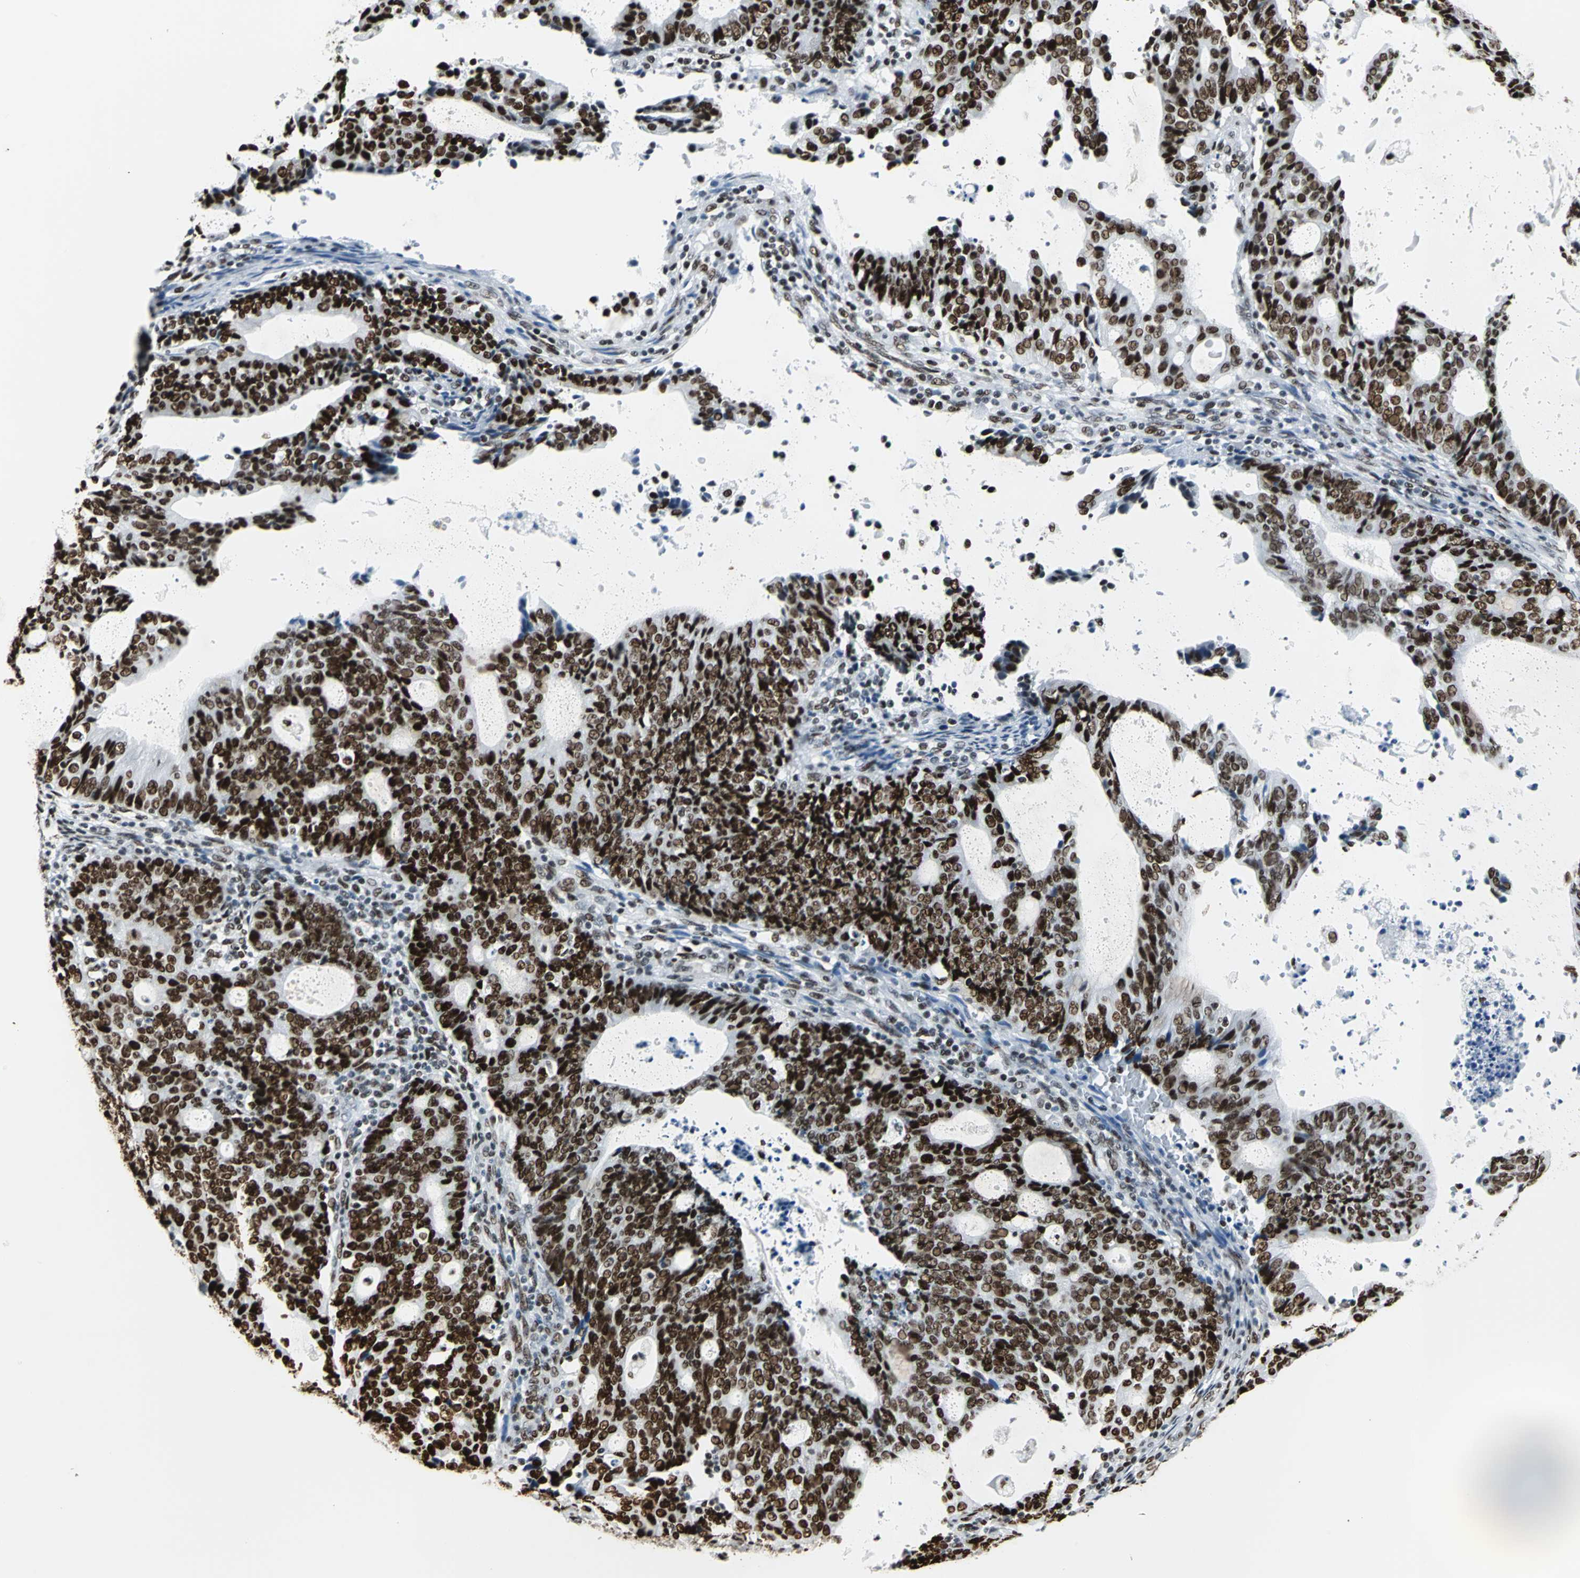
{"staining": {"intensity": "strong", "quantity": ">75%", "location": "nuclear"}, "tissue": "endometrial cancer", "cell_type": "Tumor cells", "image_type": "cancer", "snomed": [{"axis": "morphology", "description": "Adenocarcinoma, NOS"}, {"axis": "topography", "description": "Uterus"}], "caption": "Human endometrial adenocarcinoma stained with a protein marker exhibits strong staining in tumor cells.", "gene": "HDAC2", "patient": {"sex": "female", "age": 83}}